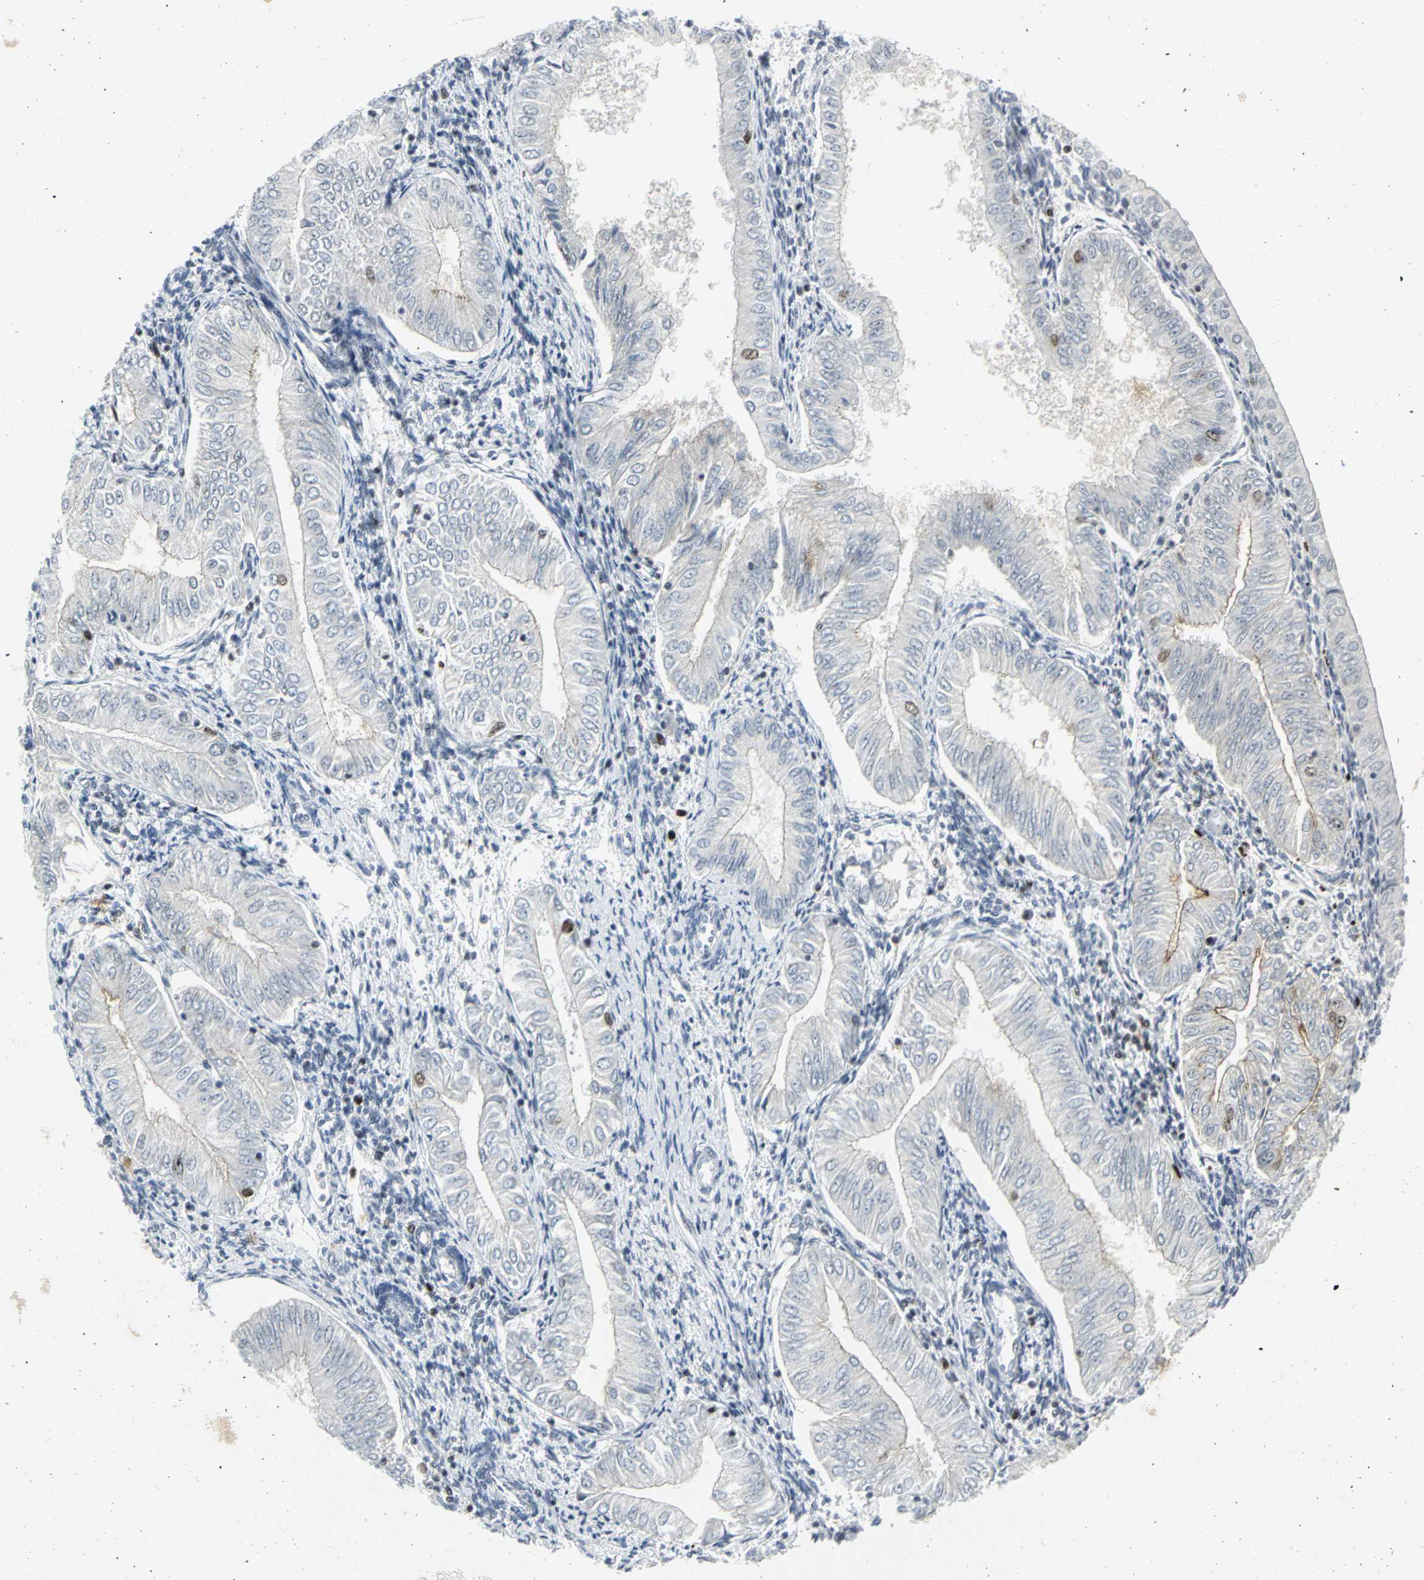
{"staining": {"intensity": "weak", "quantity": "<25%", "location": "nuclear"}, "tissue": "endometrial cancer", "cell_type": "Tumor cells", "image_type": "cancer", "snomed": [{"axis": "morphology", "description": "Adenocarcinoma, NOS"}, {"axis": "topography", "description": "Endometrium"}], "caption": "A histopathology image of adenocarcinoma (endometrial) stained for a protein shows no brown staining in tumor cells.", "gene": "RPA1", "patient": {"sex": "female", "age": 53}}